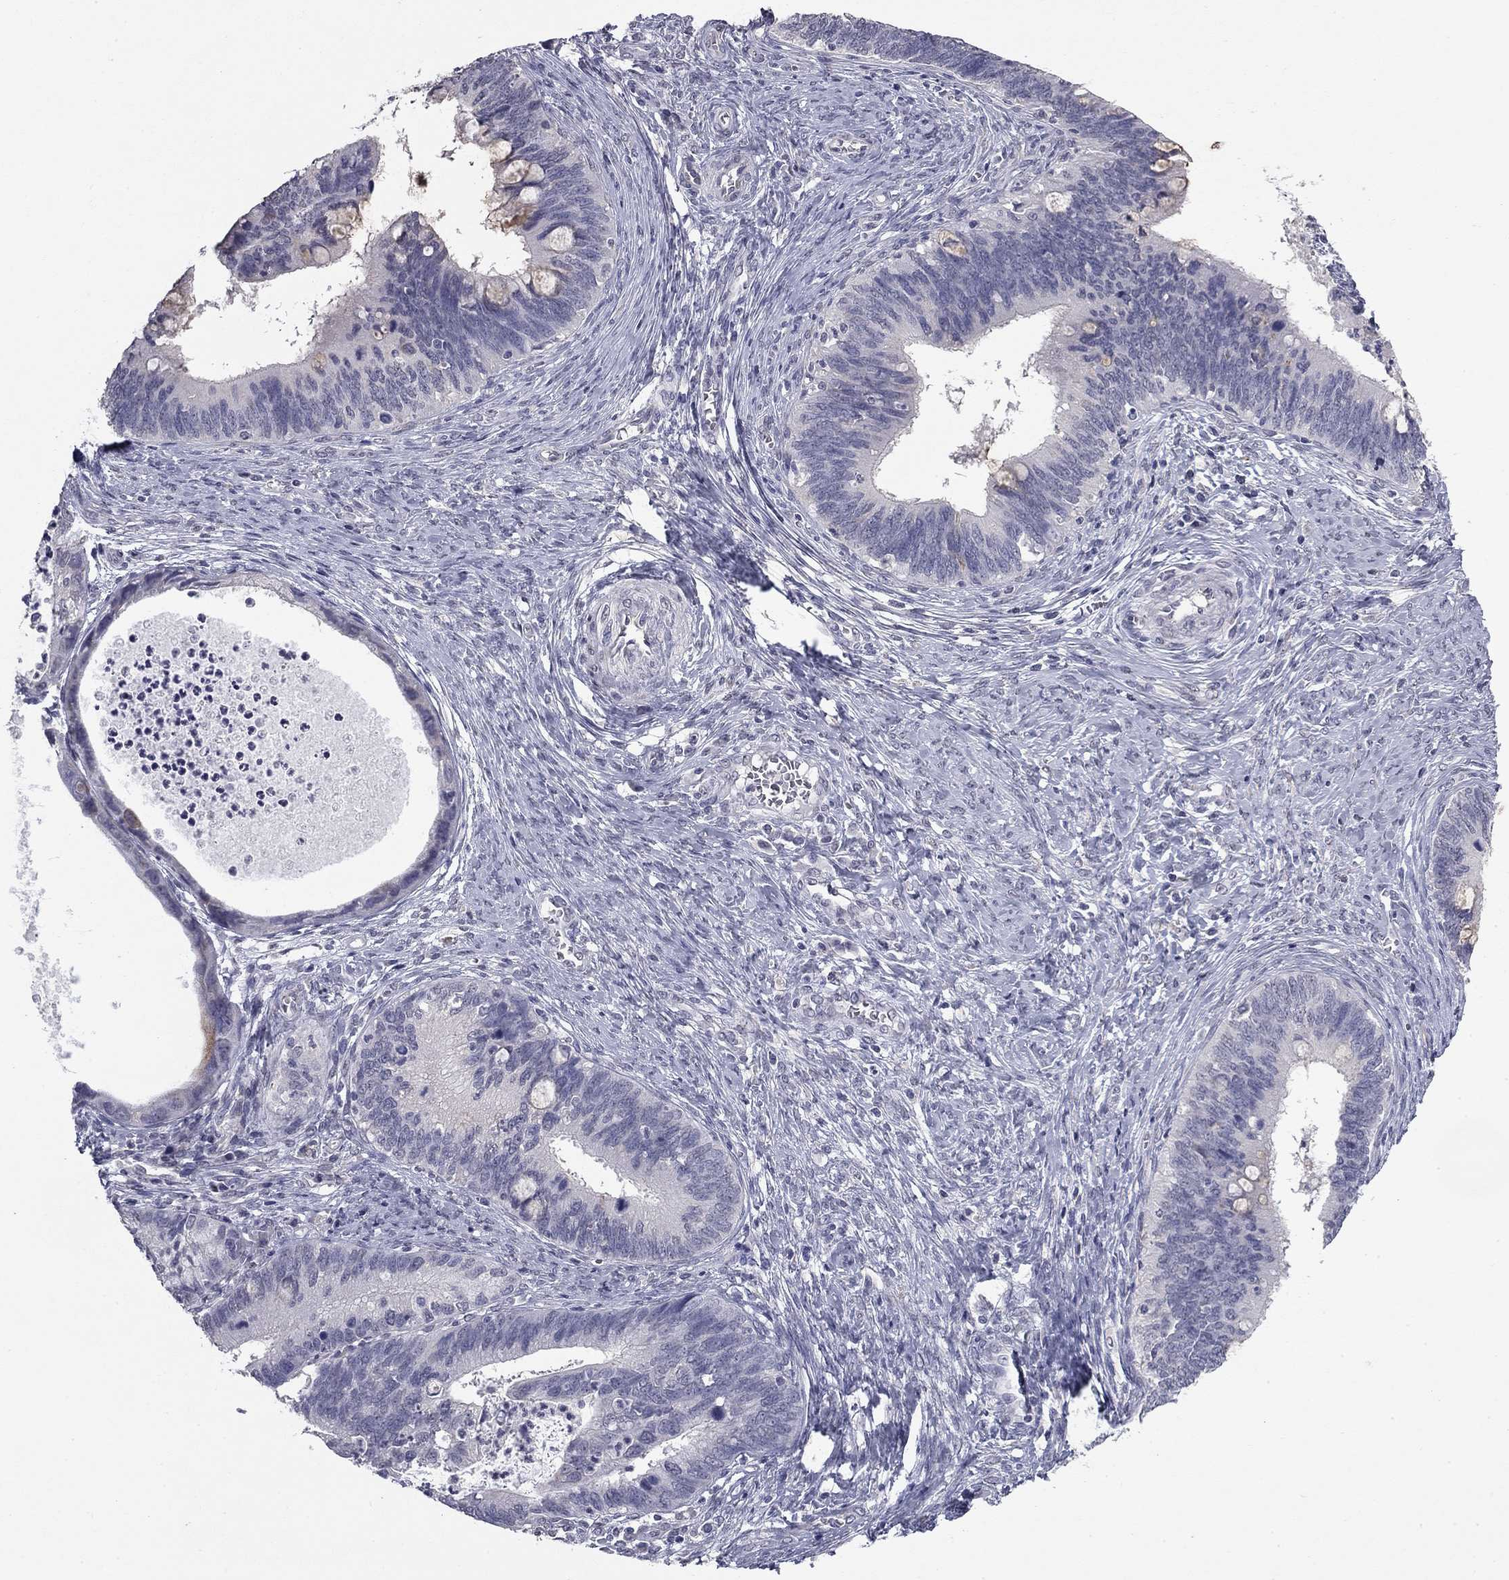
{"staining": {"intensity": "negative", "quantity": "none", "location": "none"}, "tissue": "cervical cancer", "cell_type": "Tumor cells", "image_type": "cancer", "snomed": [{"axis": "morphology", "description": "Adenocarcinoma, NOS"}, {"axis": "topography", "description": "Cervix"}], "caption": "High power microscopy micrograph of an immunohistochemistry (IHC) image of adenocarcinoma (cervical), revealing no significant staining in tumor cells.", "gene": "PRRT2", "patient": {"sex": "female", "age": 42}}